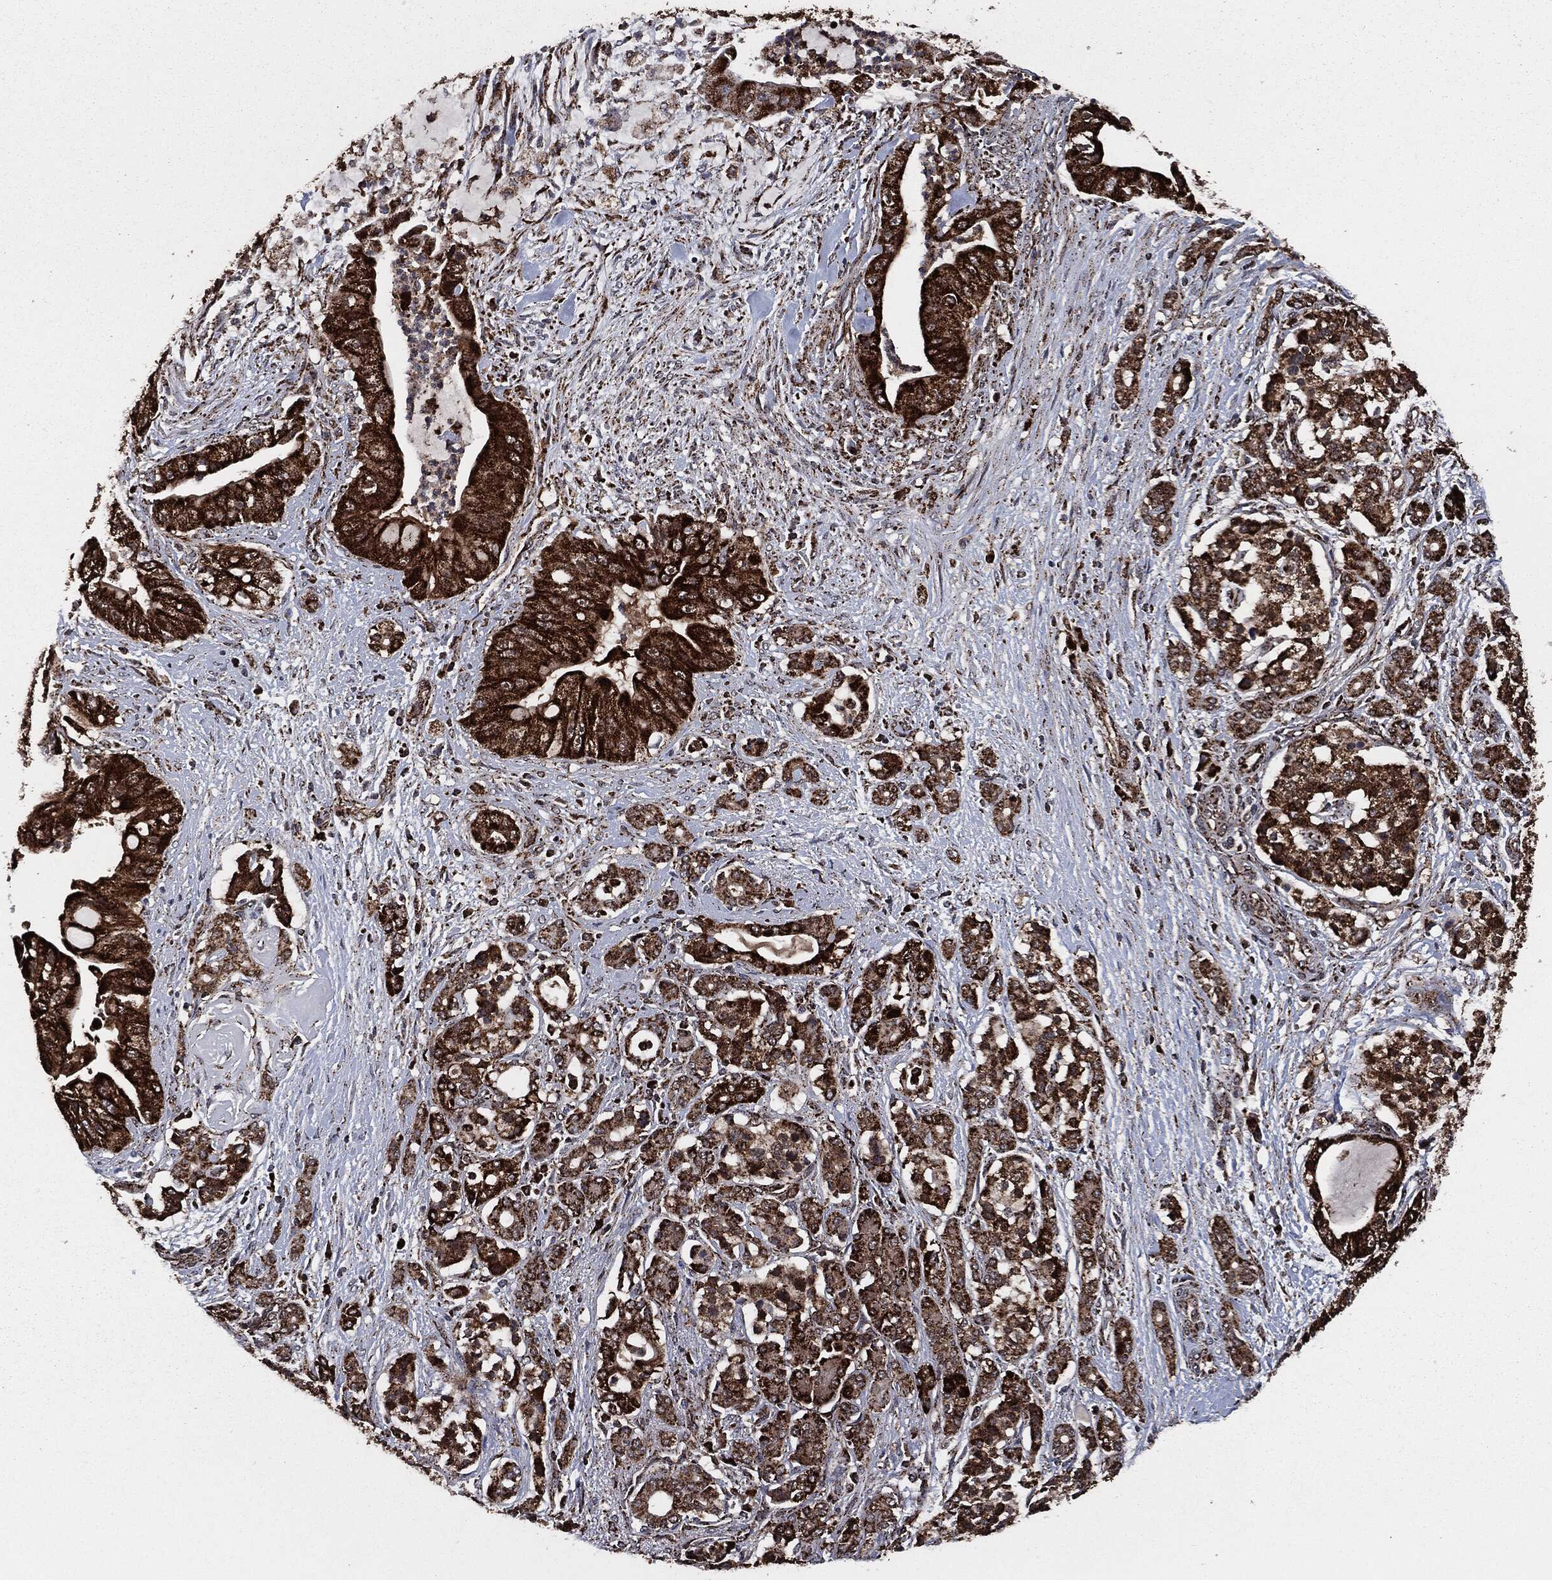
{"staining": {"intensity": "strong", "quantity": "25%-75%", "location": "cytoplasmic/membranous"}, "tissue": "pancreatic cancer", "cell_type": "Tumor cells", "image_type": "cancer", "snomed": [{"axis": "morphology", "description": "Normal tissue, NOS"}, {"axis": "morphology", "description": "Inflammation, NOS"}, {"axis": "morphology", "description": "Adenocarcinoma, NOS"}, {"axis": "topography", "description": "Pancreas"}], "caption": "This is an image of immunohistochemistry (IHC) staining of pancreatic cancer, which shows strong positivity in the cytoplasmic/membranous of tumor cells.", "gene": "FH", "patient": {"sex": "male", "age": 57}}